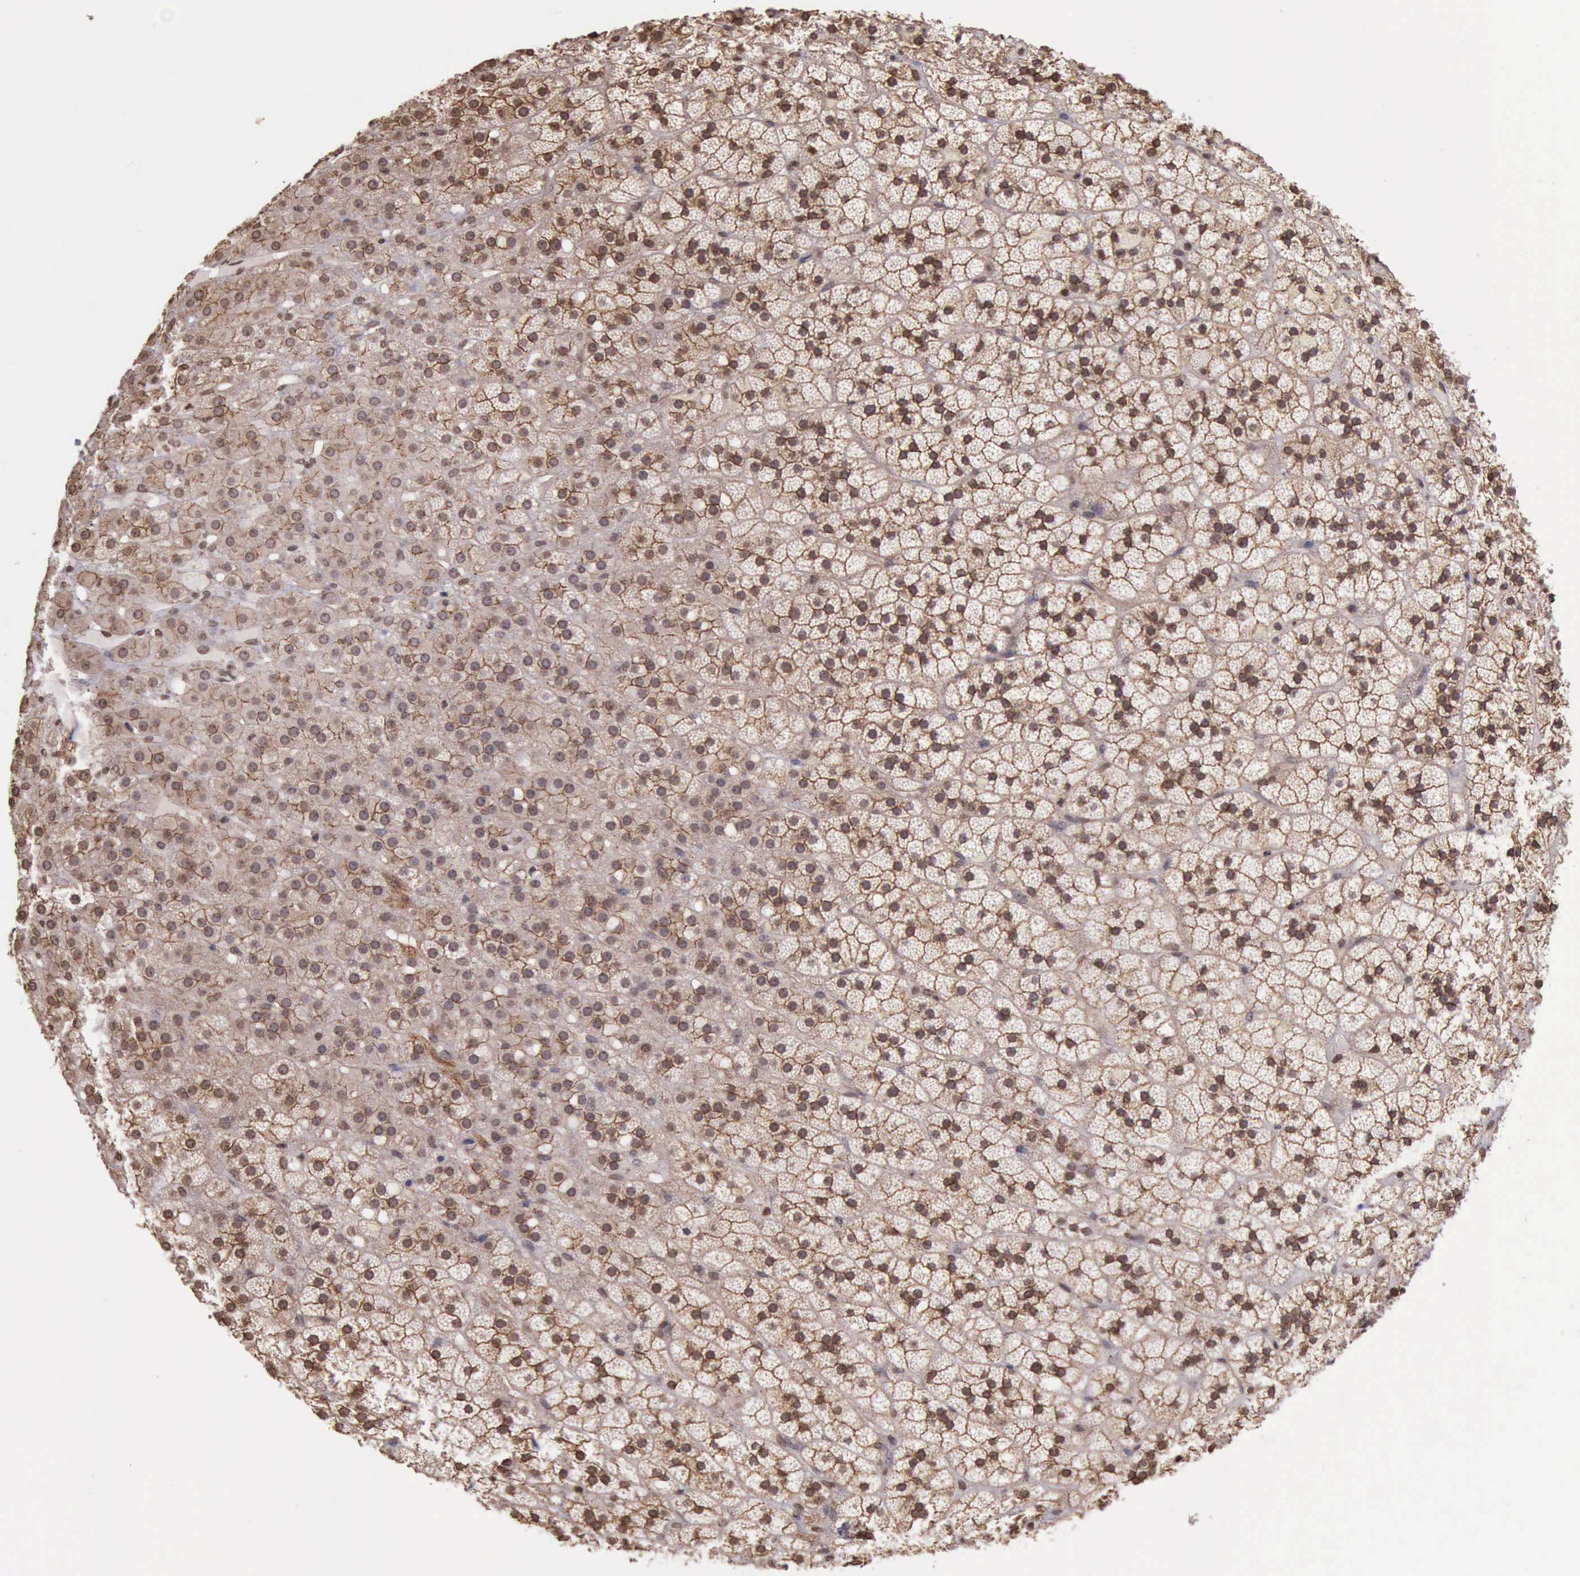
{"staining": {"intensity": "strong", "quantity": ">75%", "location": "cytoplasmic/membranous"}, "tissue": "adrenal gland", "cell_type": "Glandular cells", "image_type": "normal", "snomed": [{"axis": "morphology", "description": "Normal tissue, NOS"}, {"axis": "topography", "description": "Adrenal gland"}], "caption": "Immunohistochemistry staining of normal adrenal gland, which exhibits high levels of strong cytoplasmic/membranous positivity in approximately >75% of glandular cells indicating strong cytoplasmic/membranous protein expression. The staining was performed using DAB (3,3'-diaminobenzidine) (brown) for protein detection and nuclei were counterstained in hematoxylin (blue).", "gene": "CTNNB1", "patient": {"sex": "male", "age": 35}}